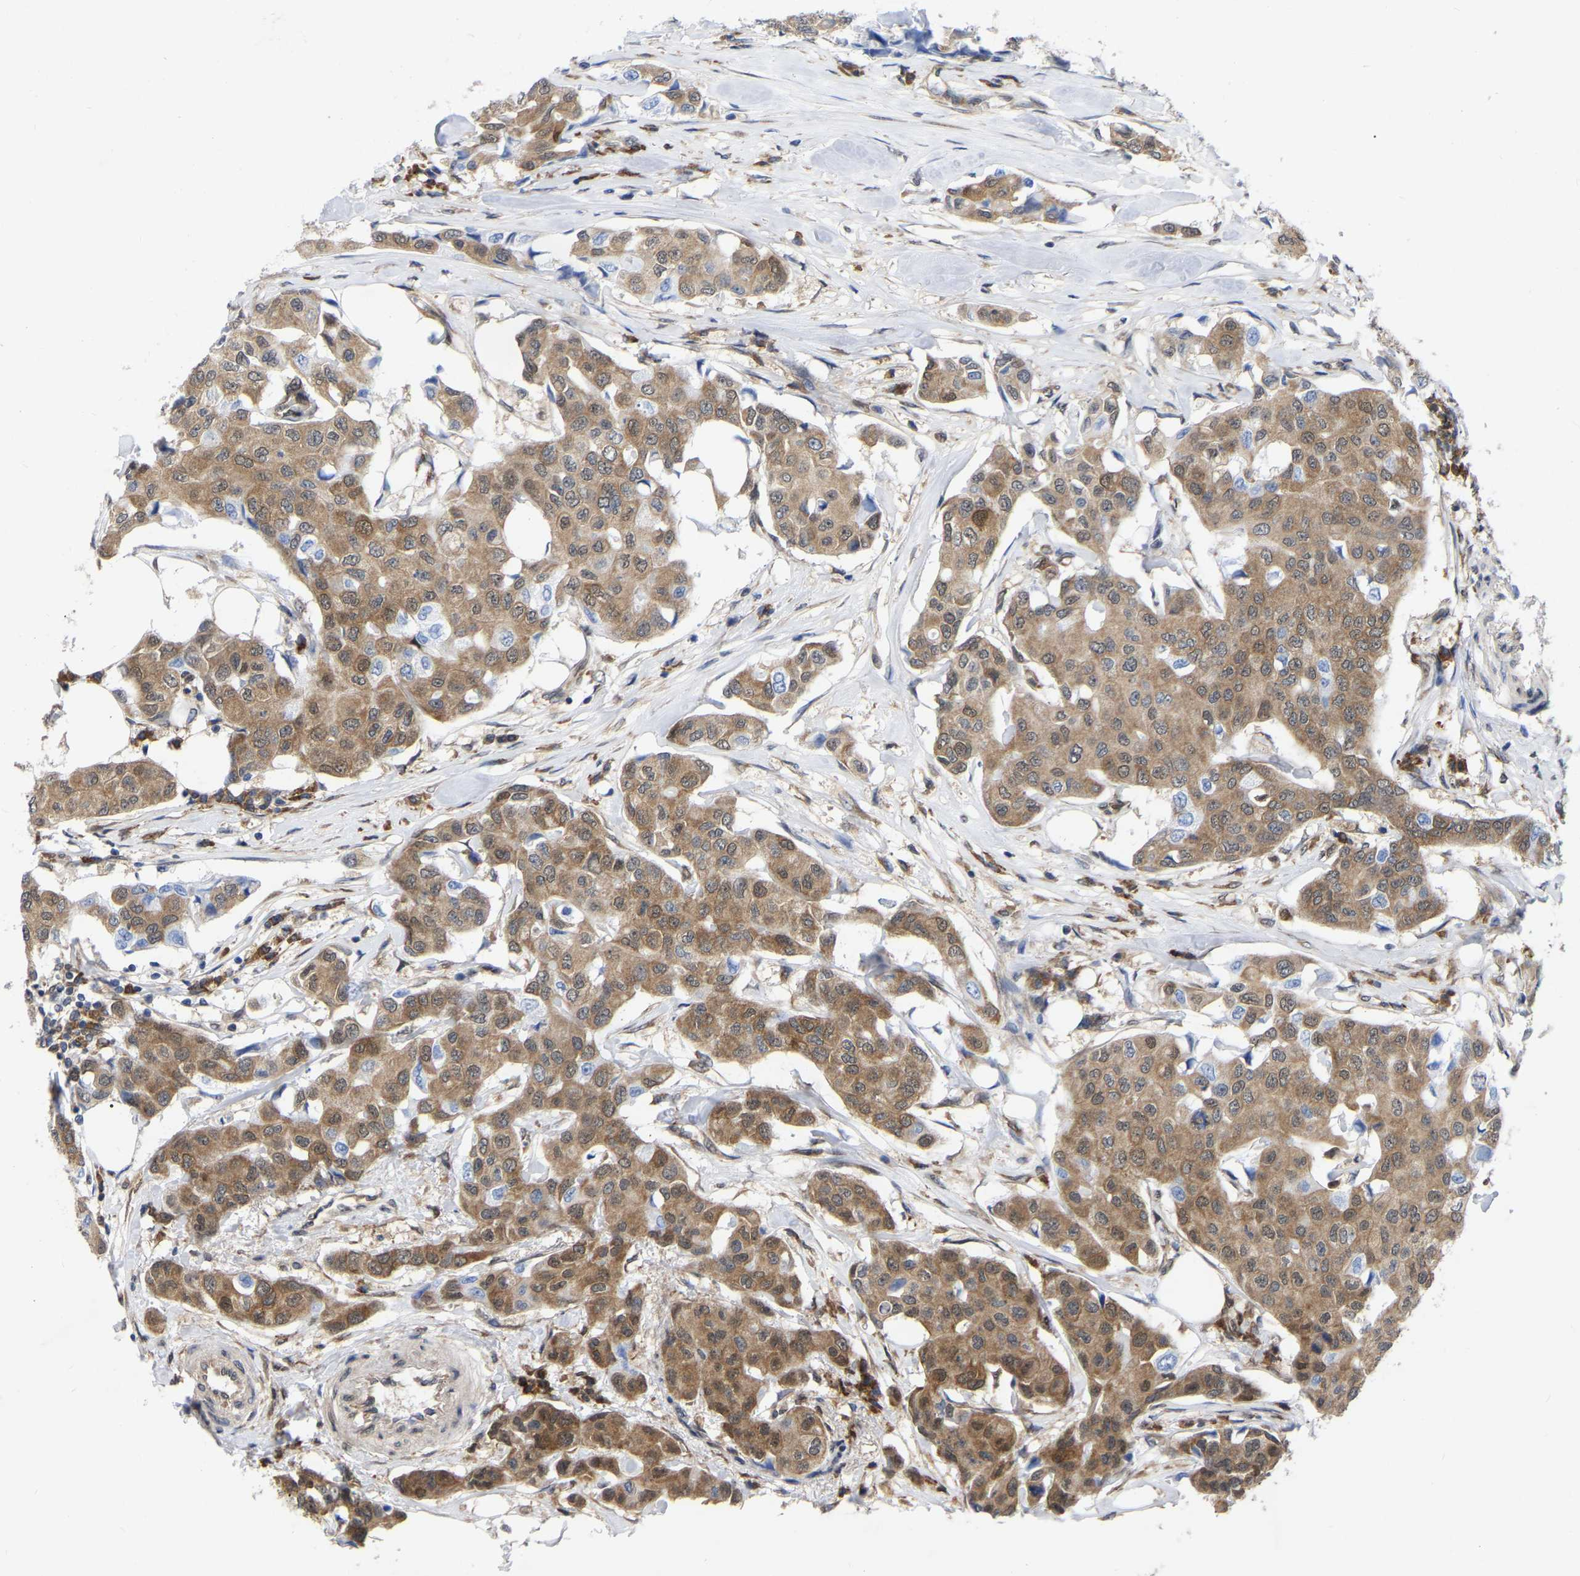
{"staining": {"intensity": "moderate", "quantity": ">75%", "location": "cytoplasmic/membranous"}, "tissue": "breast cancer", "cell_type": "Tumor cells", "image_type": "cancer", "snomed": [{"axis": "morphology", "description": "Duct carcinoma"}, {"axis": "topography", "description": "Breast"}], "caption": "Immunohistochemical staining of human infiltrating ductal carcinoma (breast) exhibits medium levels of moderate cytoplasmic/membranous expression in approximately >75% of tumor cells. Ihc stains the protein of interest in brown and the nuclei are stained blue.", "gene": "UBE4B", "patient": {"sex": "female", "age": 80}}